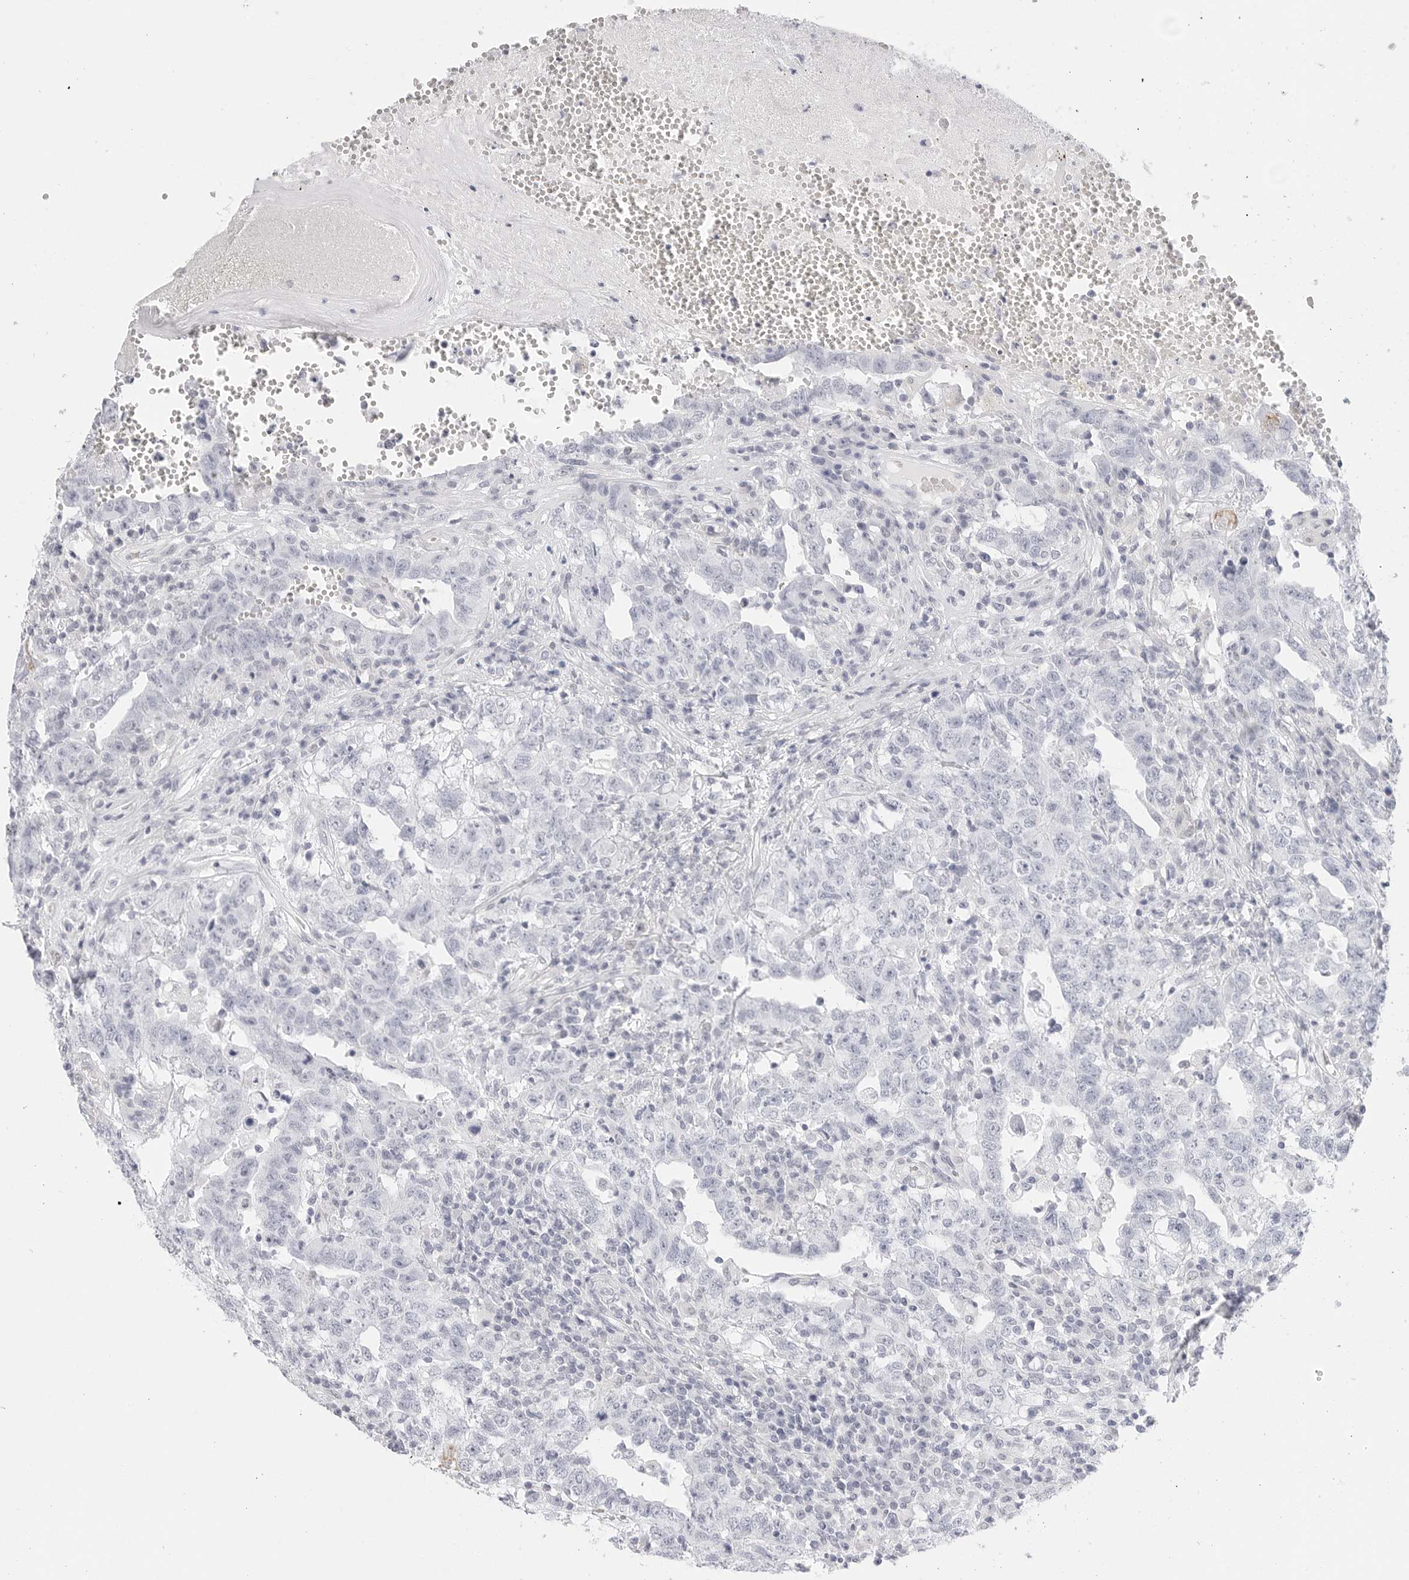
{"staining": {"intensity": "negative", "quantity": "none", "location": "none"}, "tissue": "testis cancer", "cell_type": "Tumor cells", "image_type": "cancer", "snomed": [{"axis": "morphology", "description": "Carcinoma, Embryonal, NOS"}, {"axis": "topography", "description": "Testis"}], "caption": "The image demonstrates no staining of tumor cells in testis cancer.", "gene": "HMGCS2", "patient": {"sex": "male", "age": 26}}